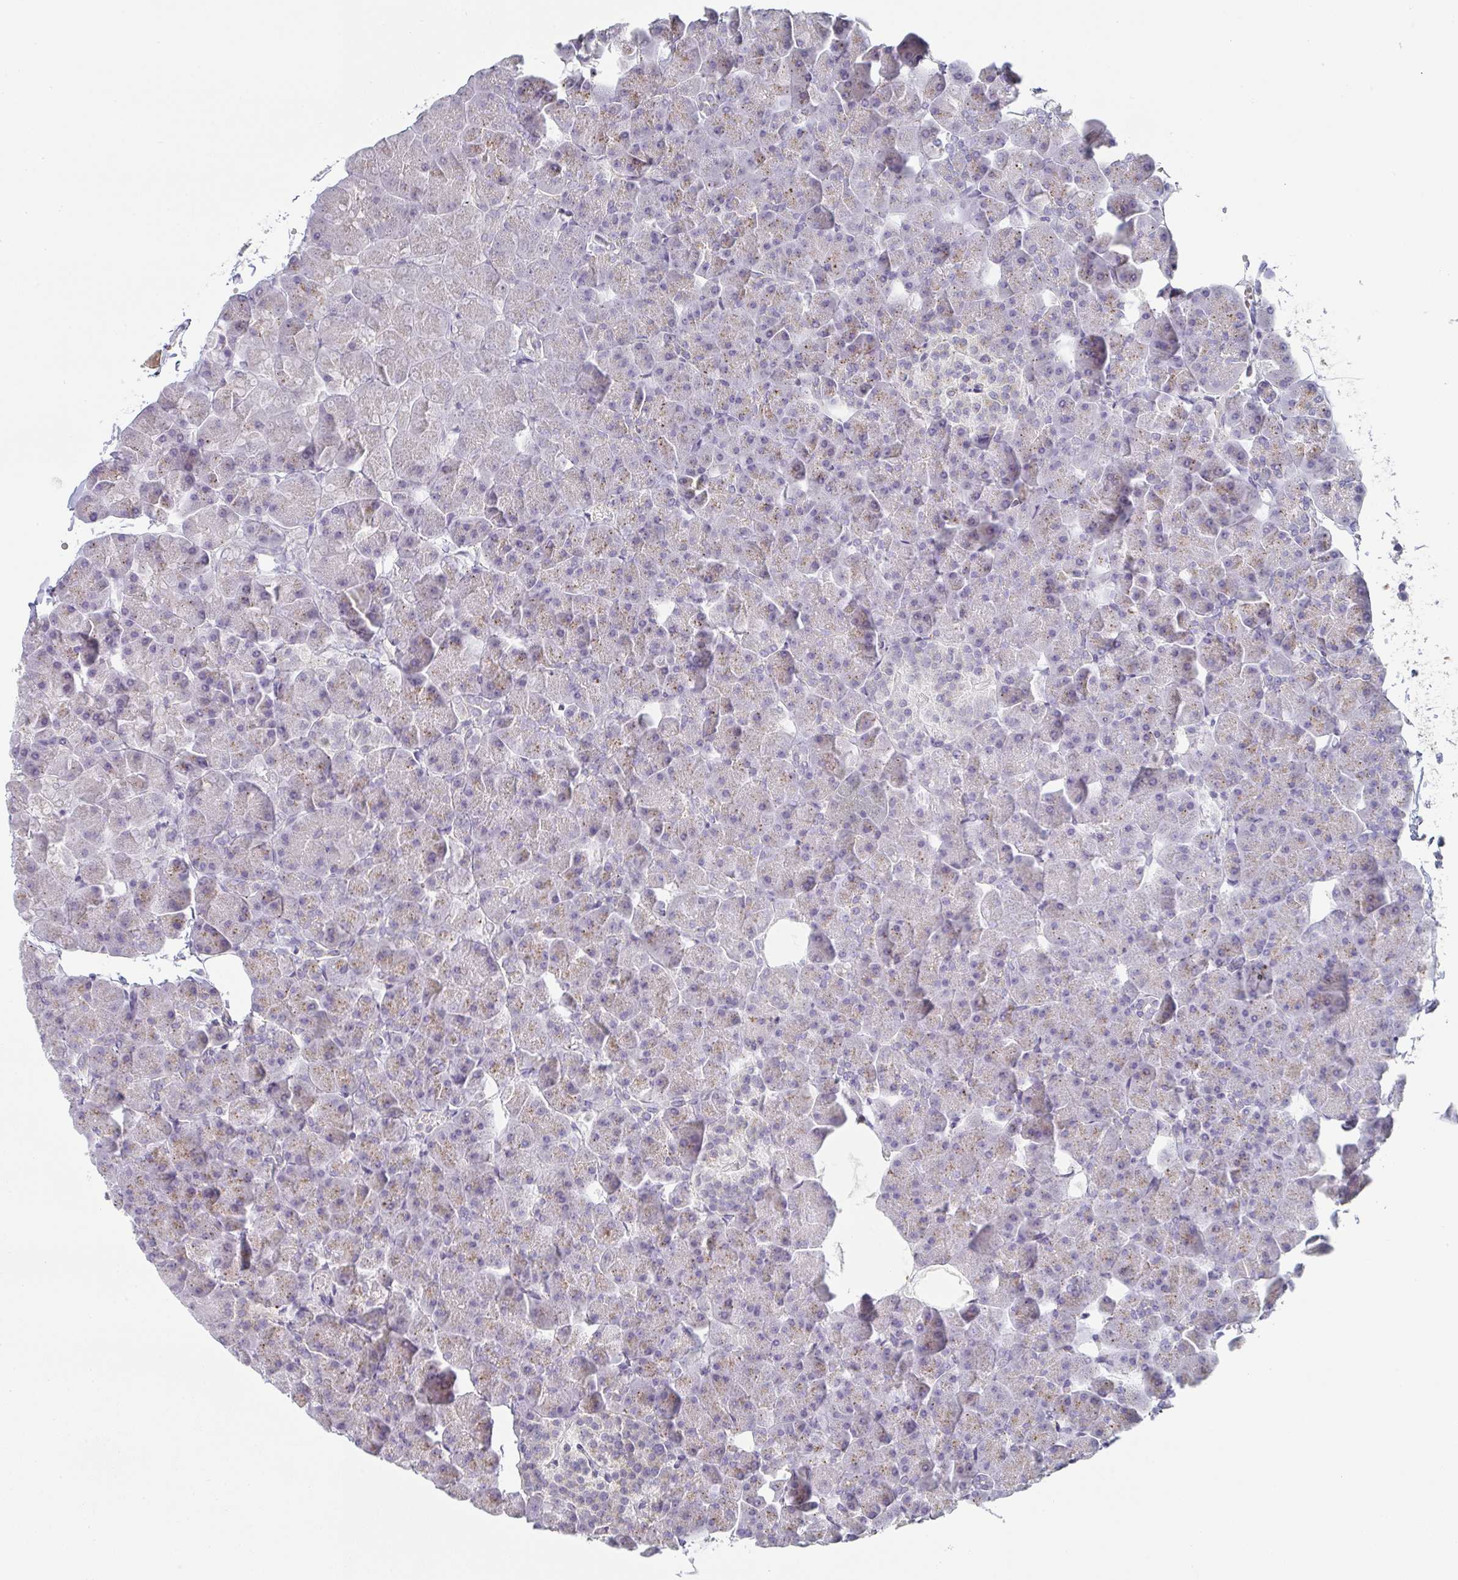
{"staining": {"intensity": "weak", "quantity": "25%-75%", "location": "cytoplasmic/membranous"}, "tissue": "pancreas", "cell_type": "Exocrine glandular cells", "image_type": "normal", "snomed": [{"axis": "morphology", "description": "Normal tissue, NOS"}, {"axis": "topography", "description": "Pancreas"}], "caption": "Benign pancreas was stained to show a protein in brown. There is low levels of weak cytoplasmic/membranous expression in approximately 25%-75% of exocrine glandular cells. The protein of interest is stained brown, and the nuclei are stained in blue (DAB (3,3'-diaminobenzidine) IHC with brightfield microscopy, high magnification).", "gene": "CHMP5", "patient": {"sex": "male", "age": 35}}